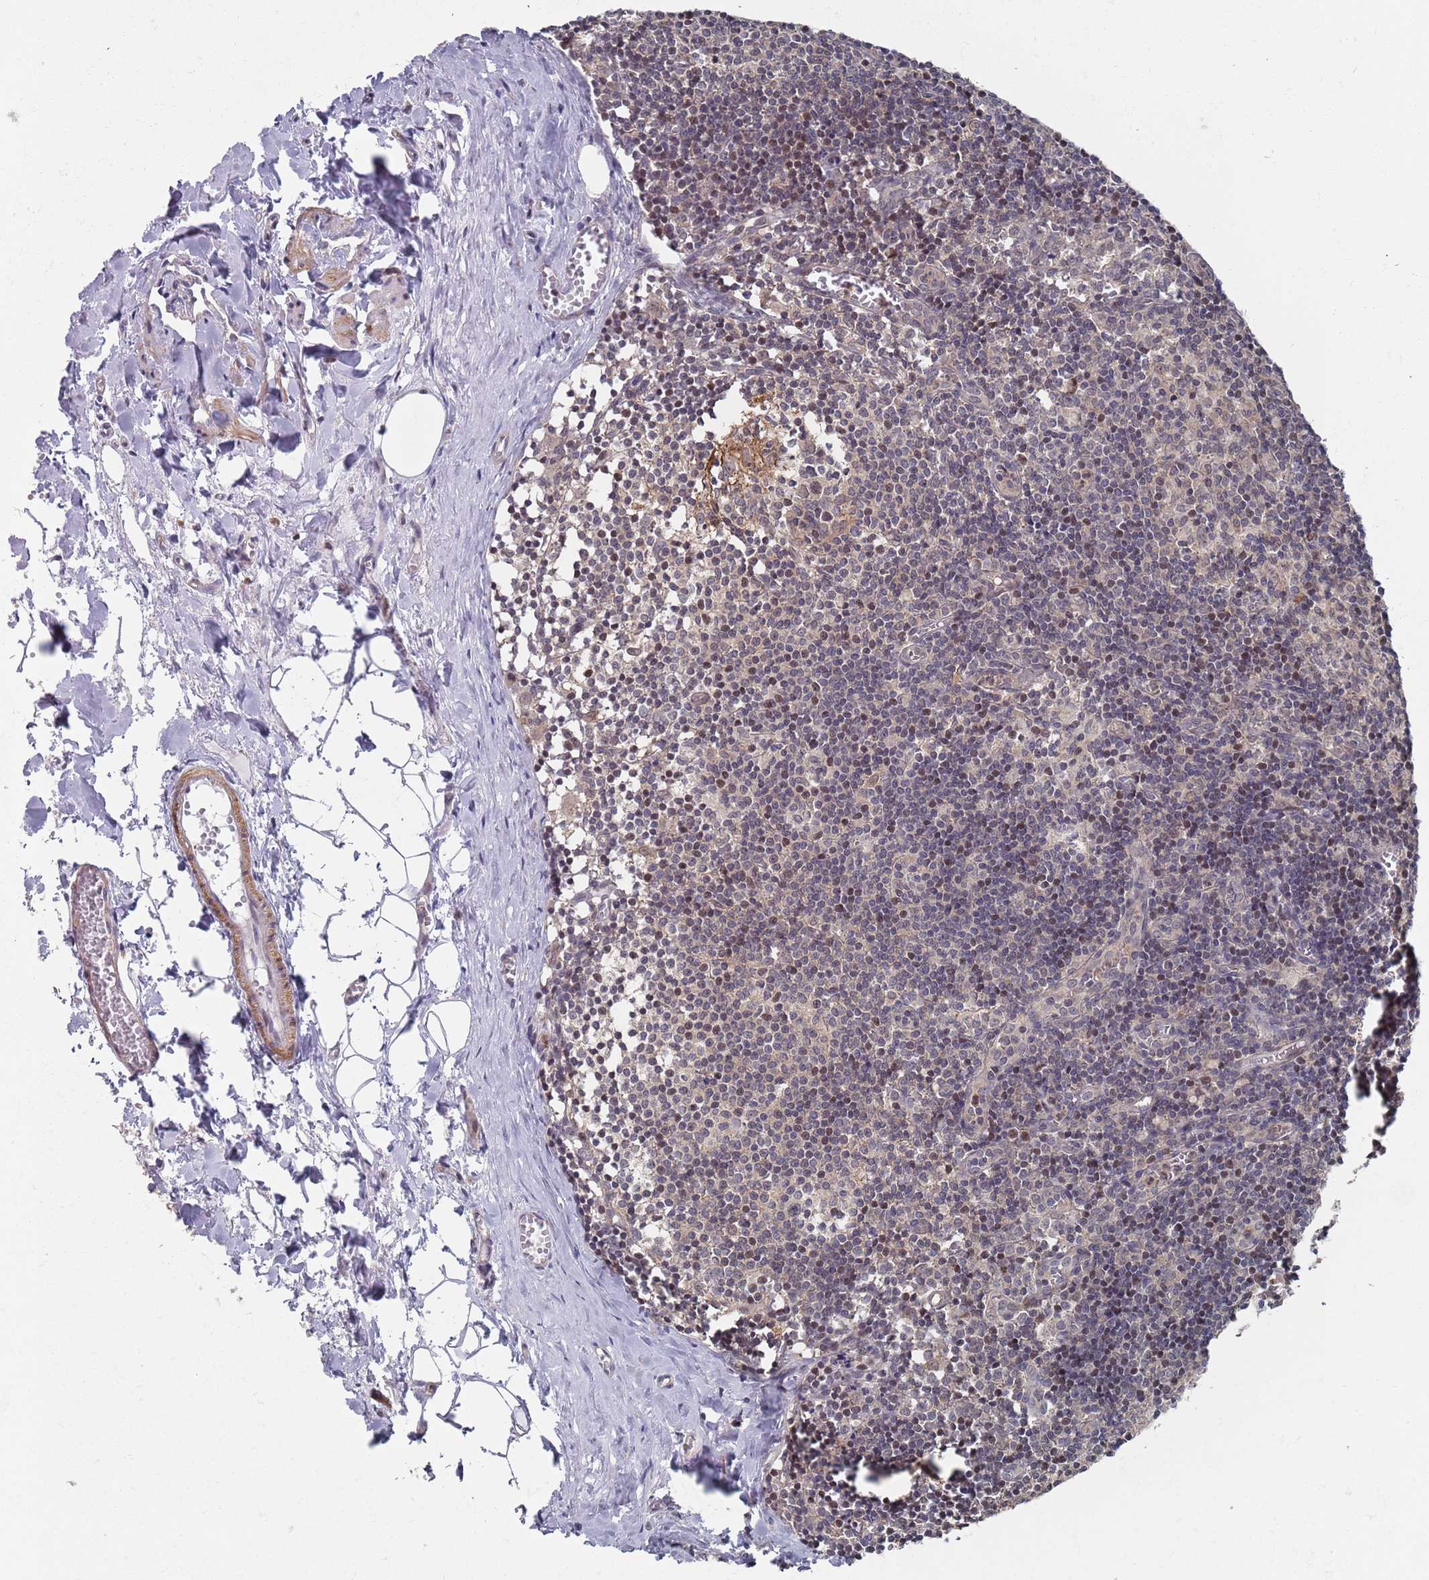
{"staining": {"intensity": "moderate", "quantity": "25%-75%", "location": "cytoplasmic/membranous"}, "tissue": "lymph node", "cell_type": "Germinal center cells", "image_type": "normal", "snomed": [{"axis": "morphology", "description": "Normal tissue, NOS"}, {"axis": "topography", "description": "Lymph node"}], "caption": "Immunohistochemical staining of benign lymph node displays 25%-75% levels of moderate cytoplasmic/membranous protein positivity in about 25%-75% of germinal center cells.", "gene": "DGKD", "patient": {"sex": "female", "age": 42}}